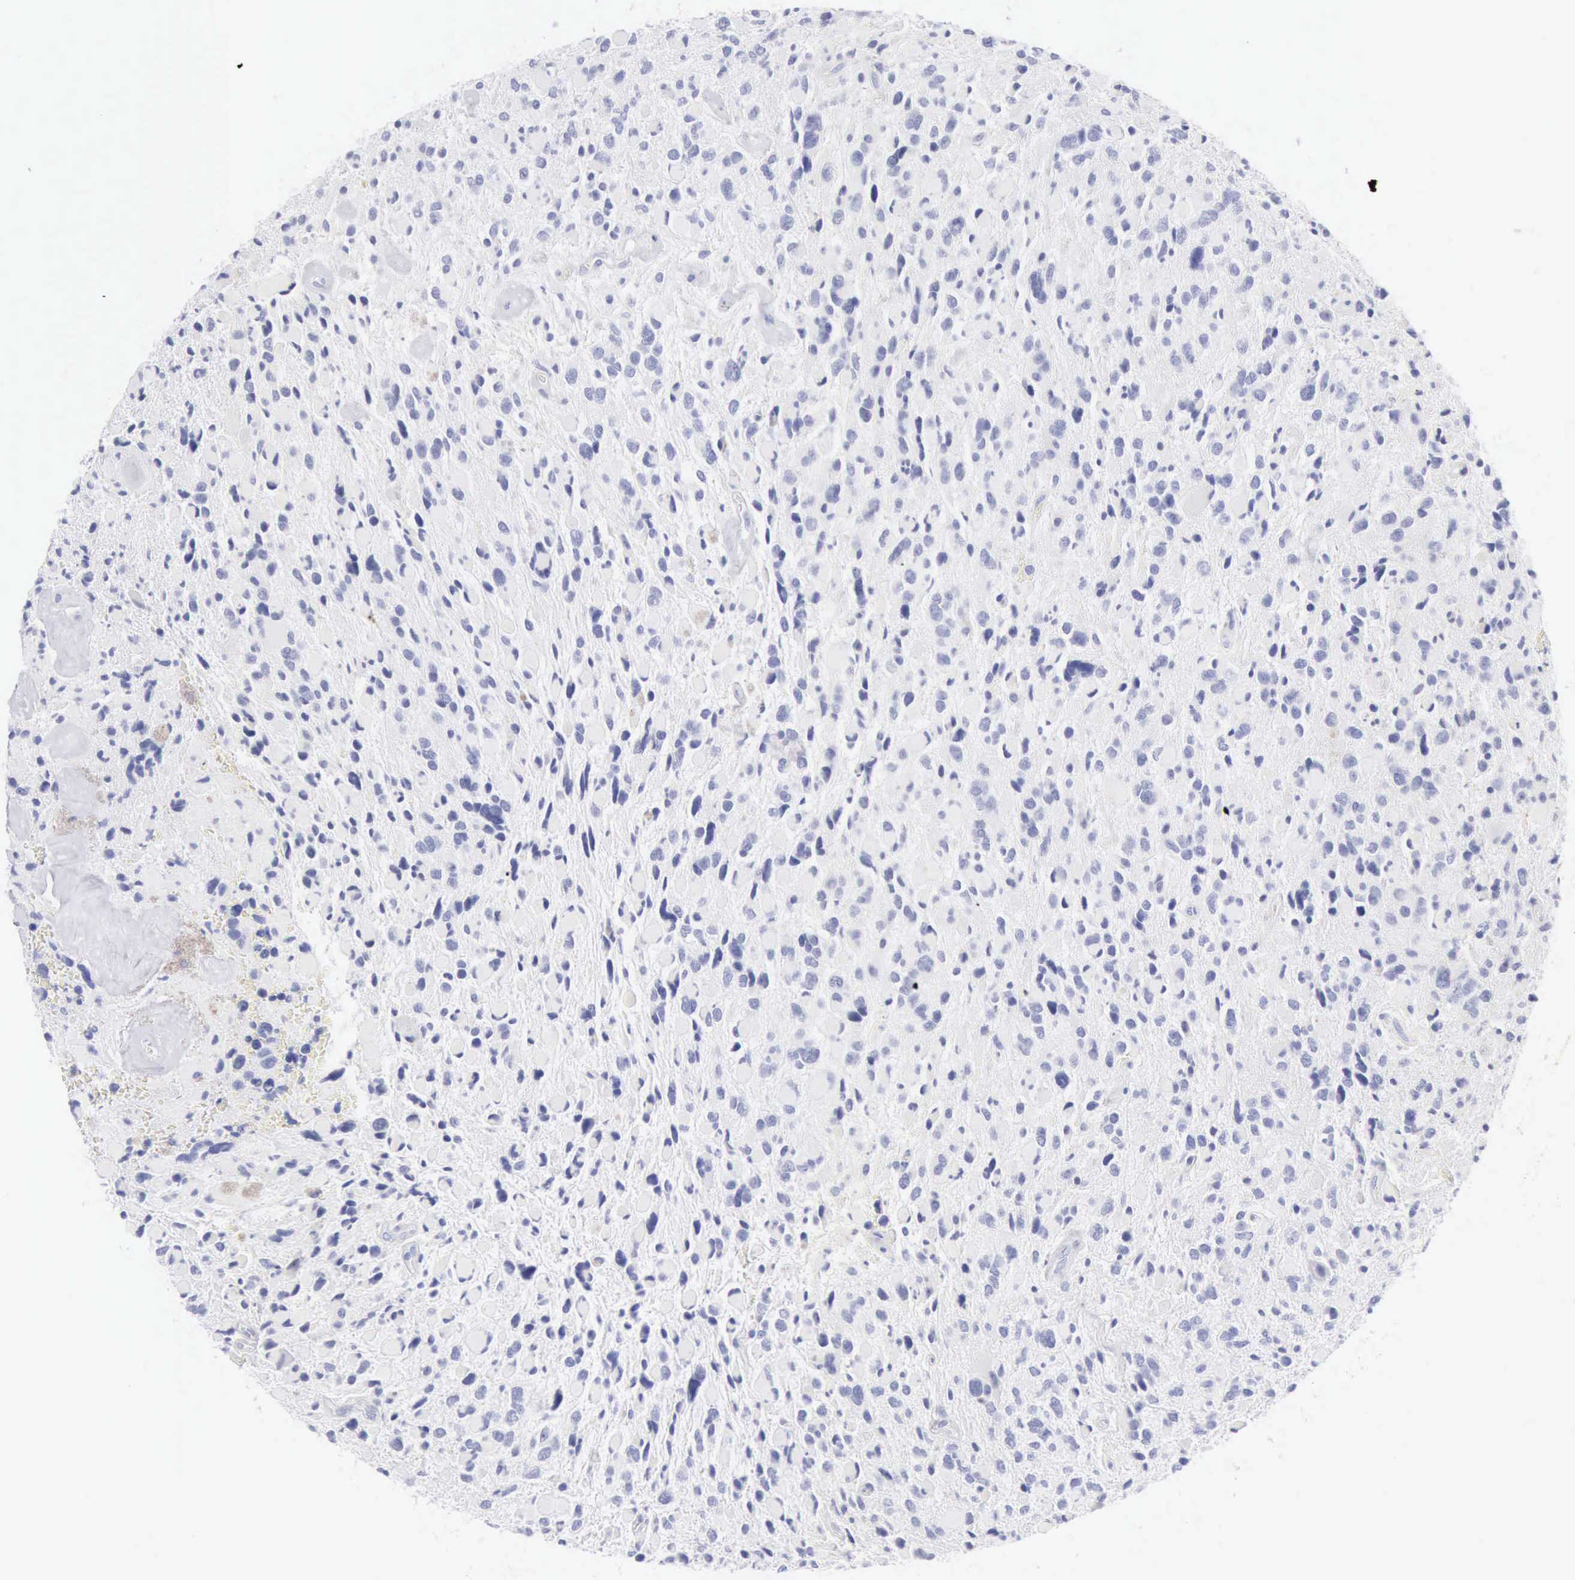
{"staining": {"intensity": "negative", "quantity": "none", "location": "none"}, "tissue": "glioma", "cell_type": "Tumor cells", "image_type": "cancer", "snomed": [{"axis": "morphology", "description": "Glioma, malignant, High grade"}, {"axis": "topography", "description": "Brain"}], "caption": "An image of human glioma is negative for staining in tumor cells.", "gene": "KRT10", "patient": {"sex": "female", "age": 37}}